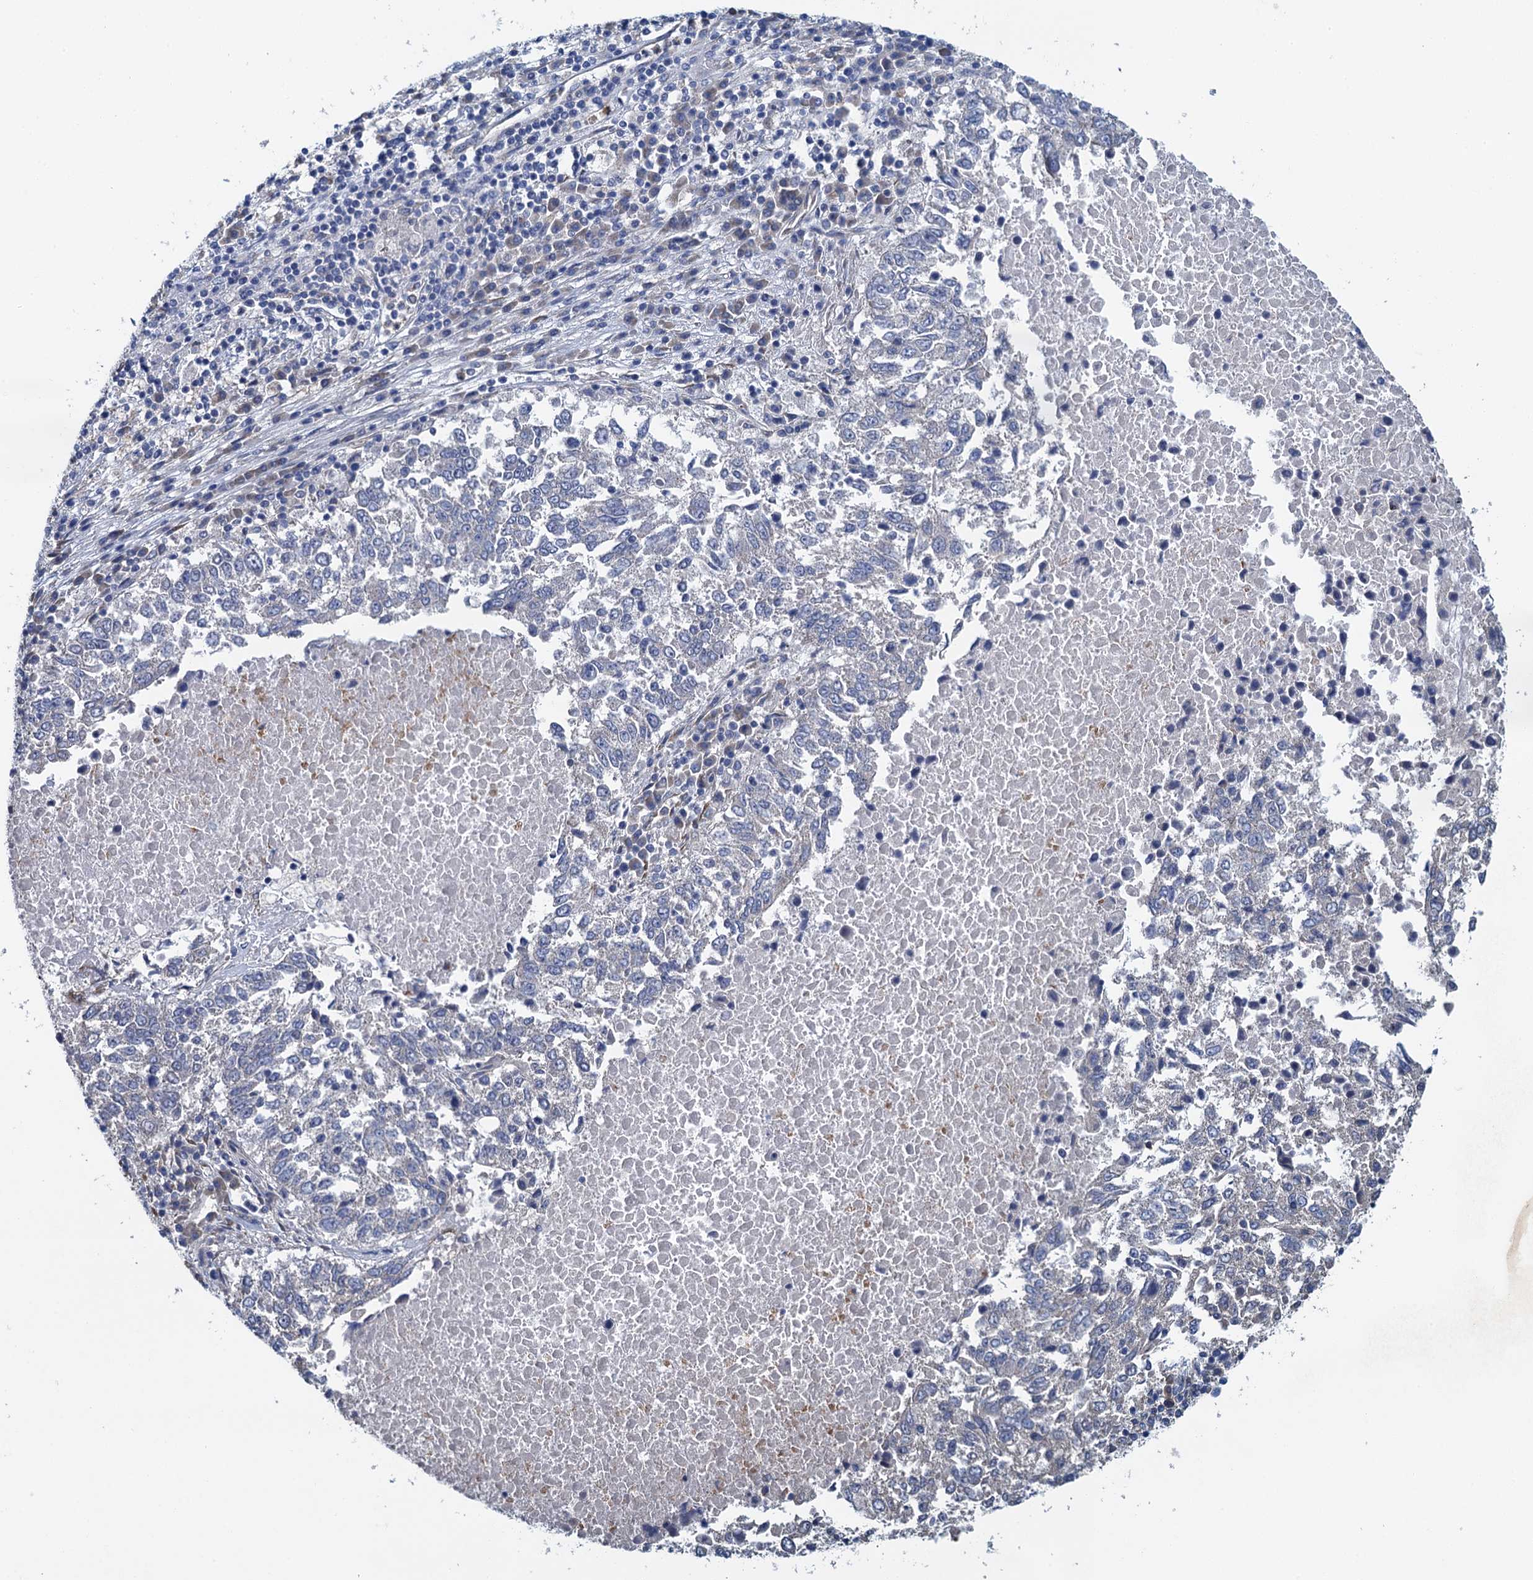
{"staining": {"intensity": "negative", "quantity": "none", "location": "none"}, "tissue": "lung cancer", "cell_type": "Tumor cells", "image_type": "cancer", "snomed": [{"axis": "morphology", "description": "Squamous cell carcinoma, NOS"}, {"axis": "topography", "description": "Lung"}], "caption": "Tumor cells show no significant protein expression in squamous cell carcinoma (lung). (DAB (3,3'-diaminobenzidine) immunohistochemistry (IHC), high magnification).", "gene": "ADCY9", "patient": {"sex": "male", "age": 73}}